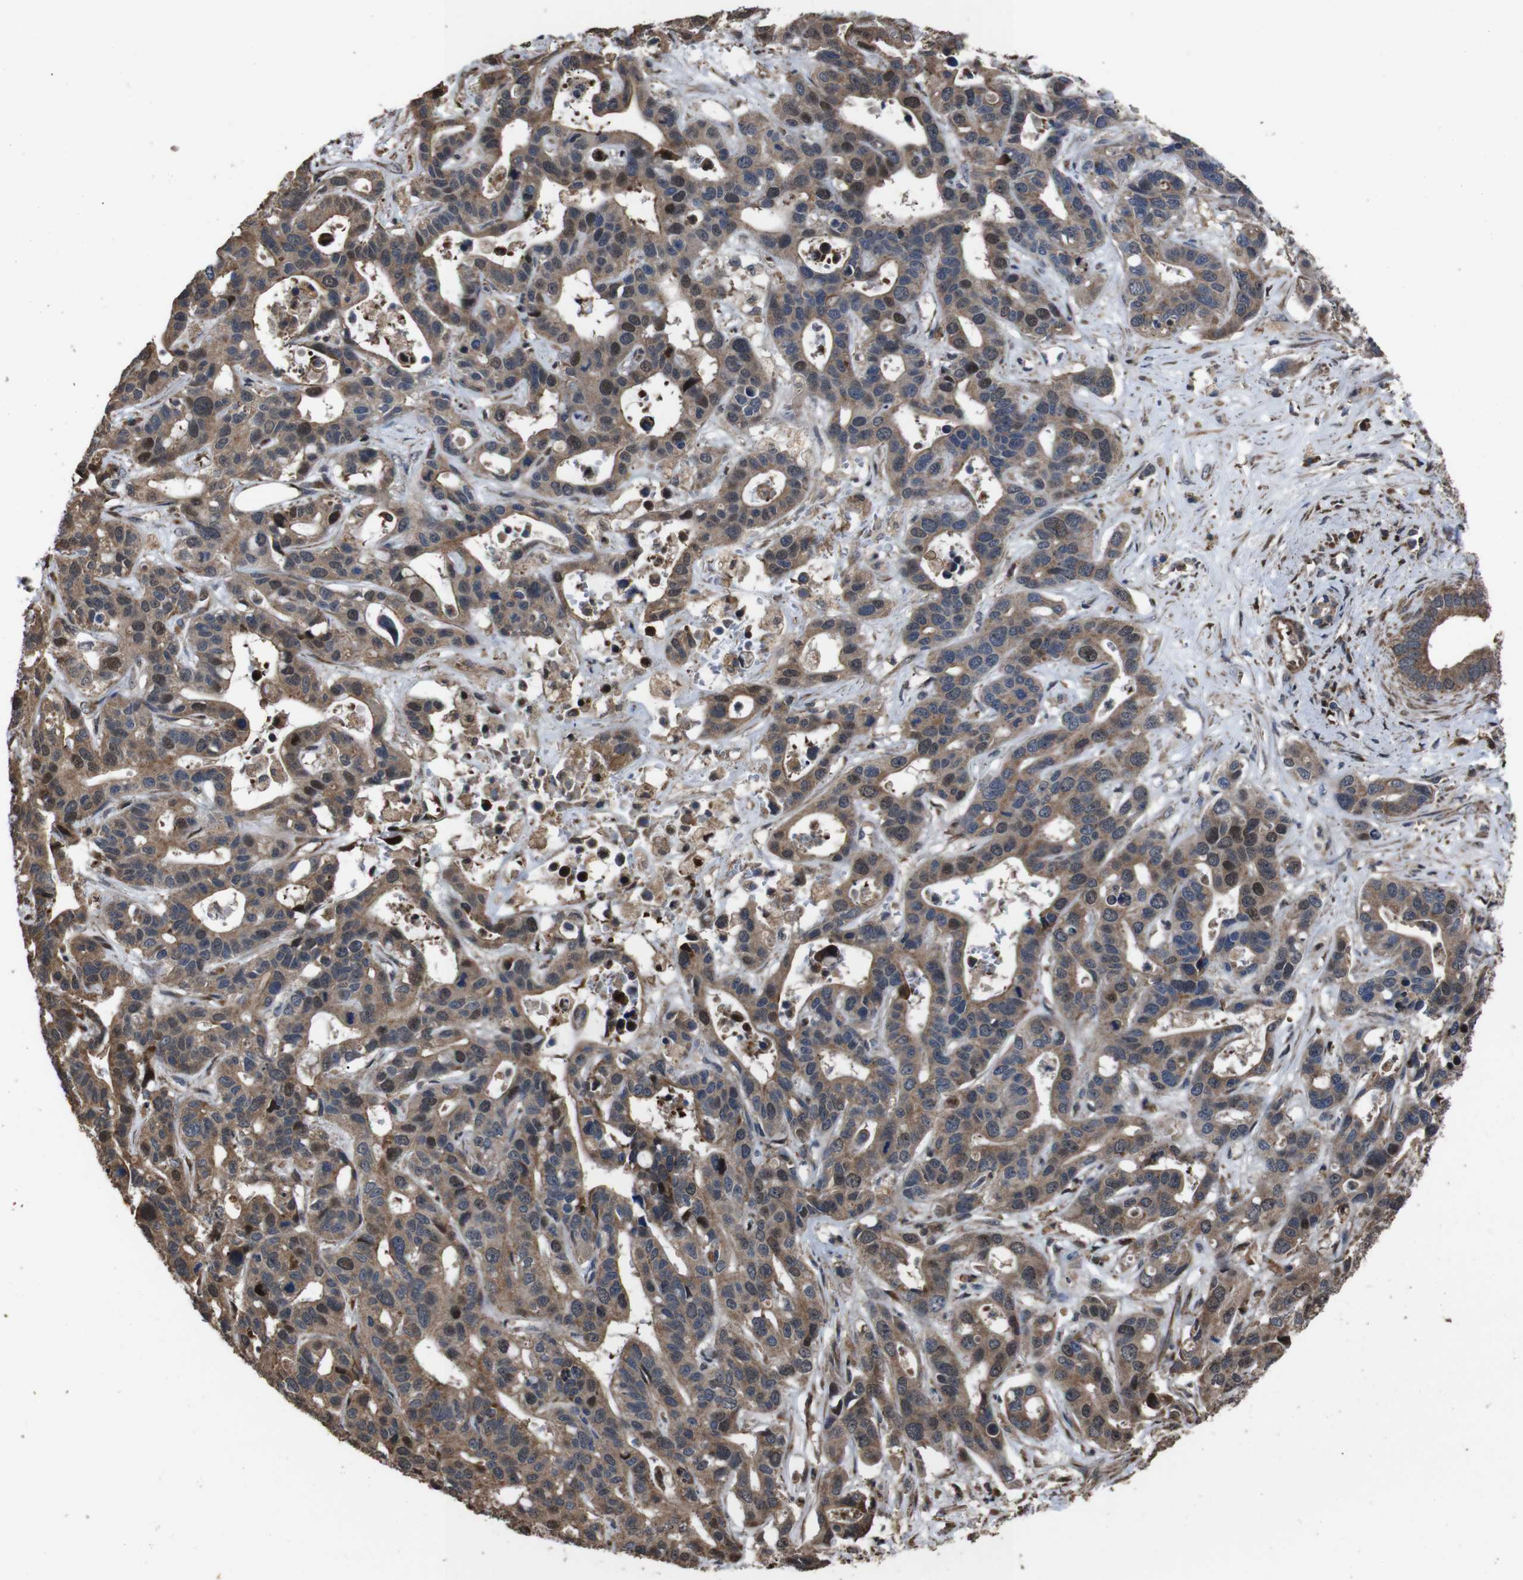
{"staining": {"intensity": "moderate", "quantity": ">75%", "location": "cytoplasmic/membranous"}, "tissue": "liver cancer", "cell_type": "Tumor cells", "image_type": "cancer", "snomed": [{"axis": "morphology", "description": "Cholangiocarcinoma"}, {"axis": "topography", "description": "Liver"}], "caption": "DAB immunohistochemical staining of human liver cancer (cholangiocarcinoma) demonstrates moderate cytoplasmic/membranous protein staining in about >75% of tumor cells. (IHC, brightfield microscopy, high magnification).", "gene": "SNN", "patient": {"sex": "female", "age": 65}}